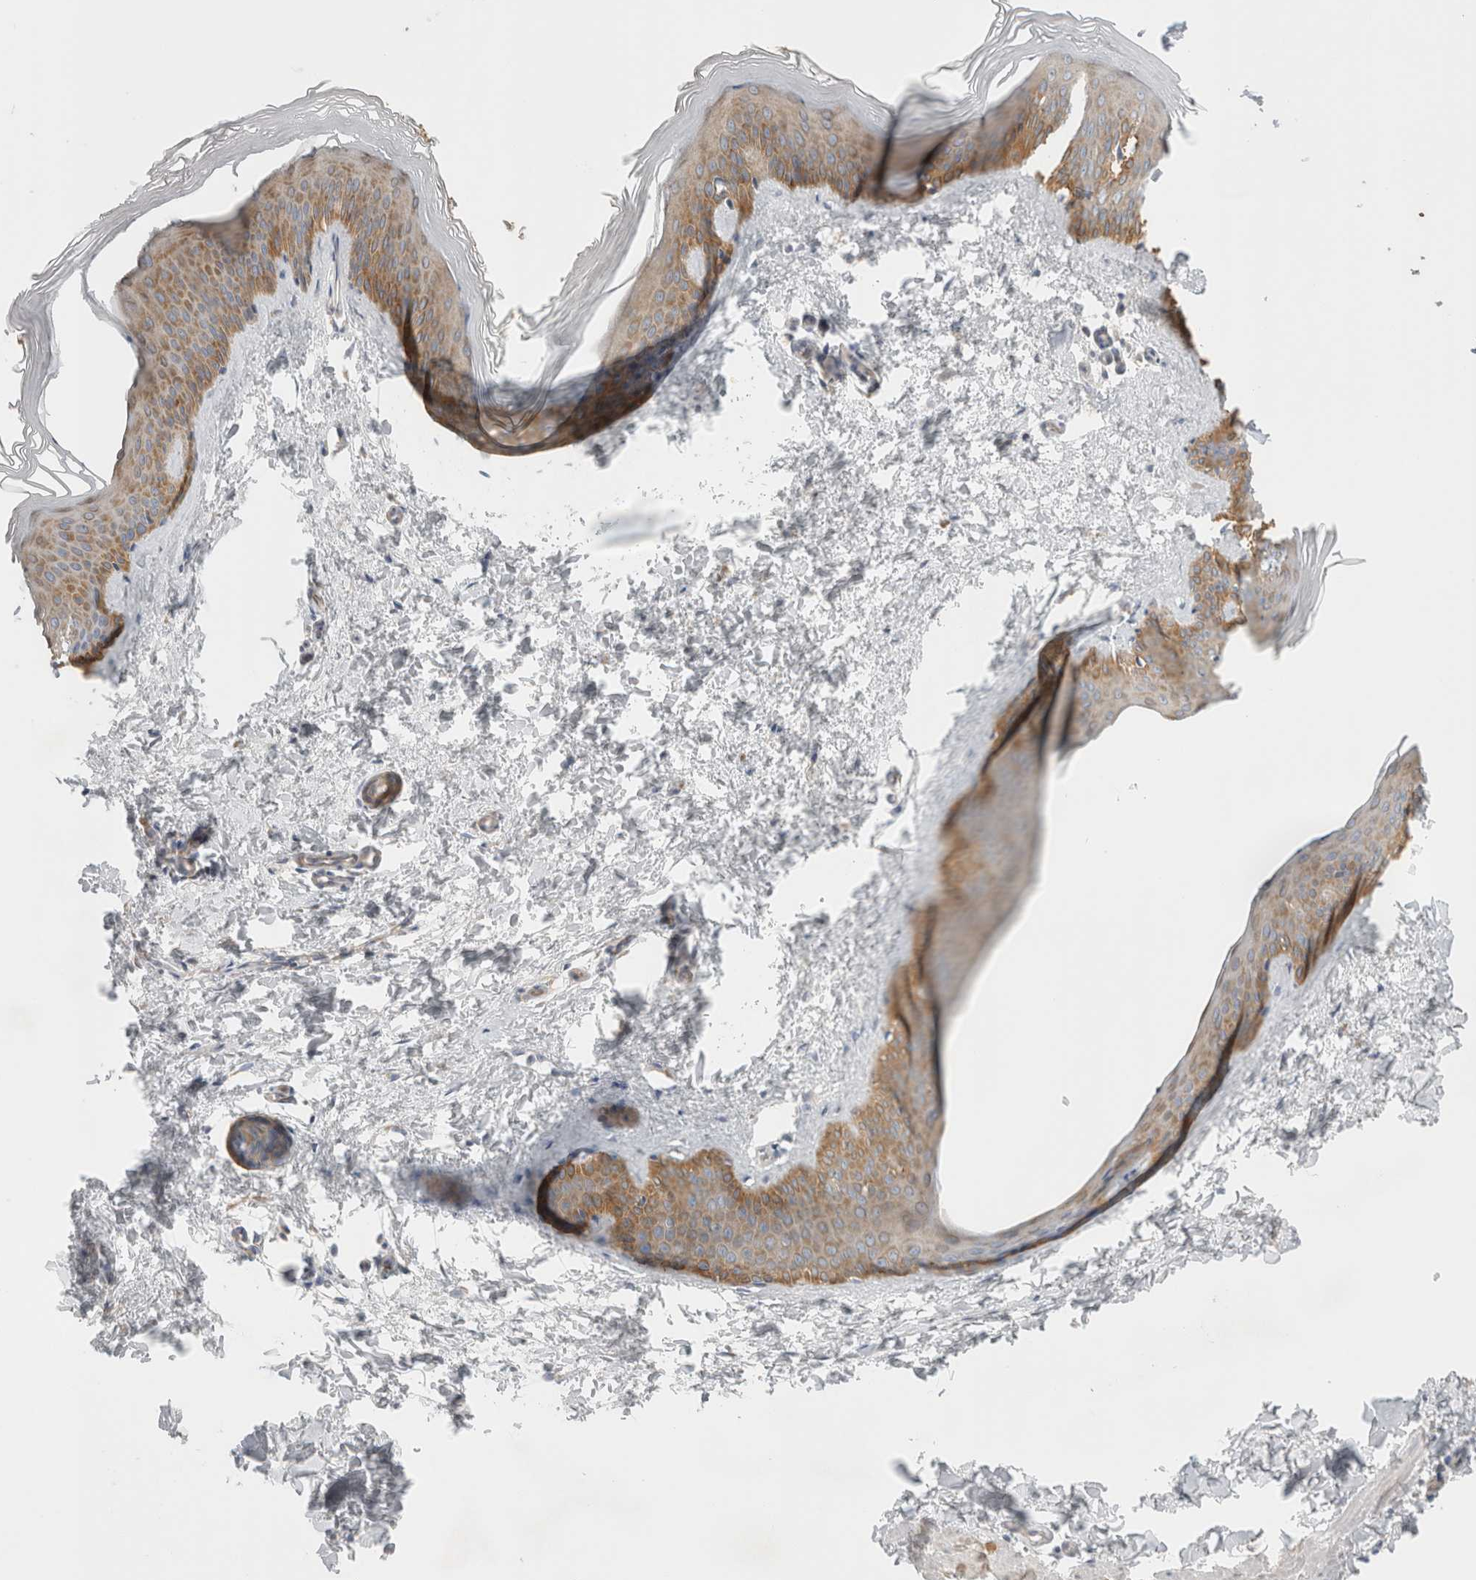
{"staining": {"intensity": "negative", "quantity": "none", "location": "none"}, "tissue": "skin", "cell_type": "Fibroblasts", "image_type": "normal", "snomed": [{"axis": "morphology", "description": "Normal tissue, NOS"}, {"axis": "topography", "description": "Skin"}], "caption": "Immunohistochemical staining of benign skin exhibits no significant staining in fibroblasts. (DAB immunohistochemistry (IHC), high magnification).", "gene": "ZNF23", "patient": {"sex": "female", "age": 27}}